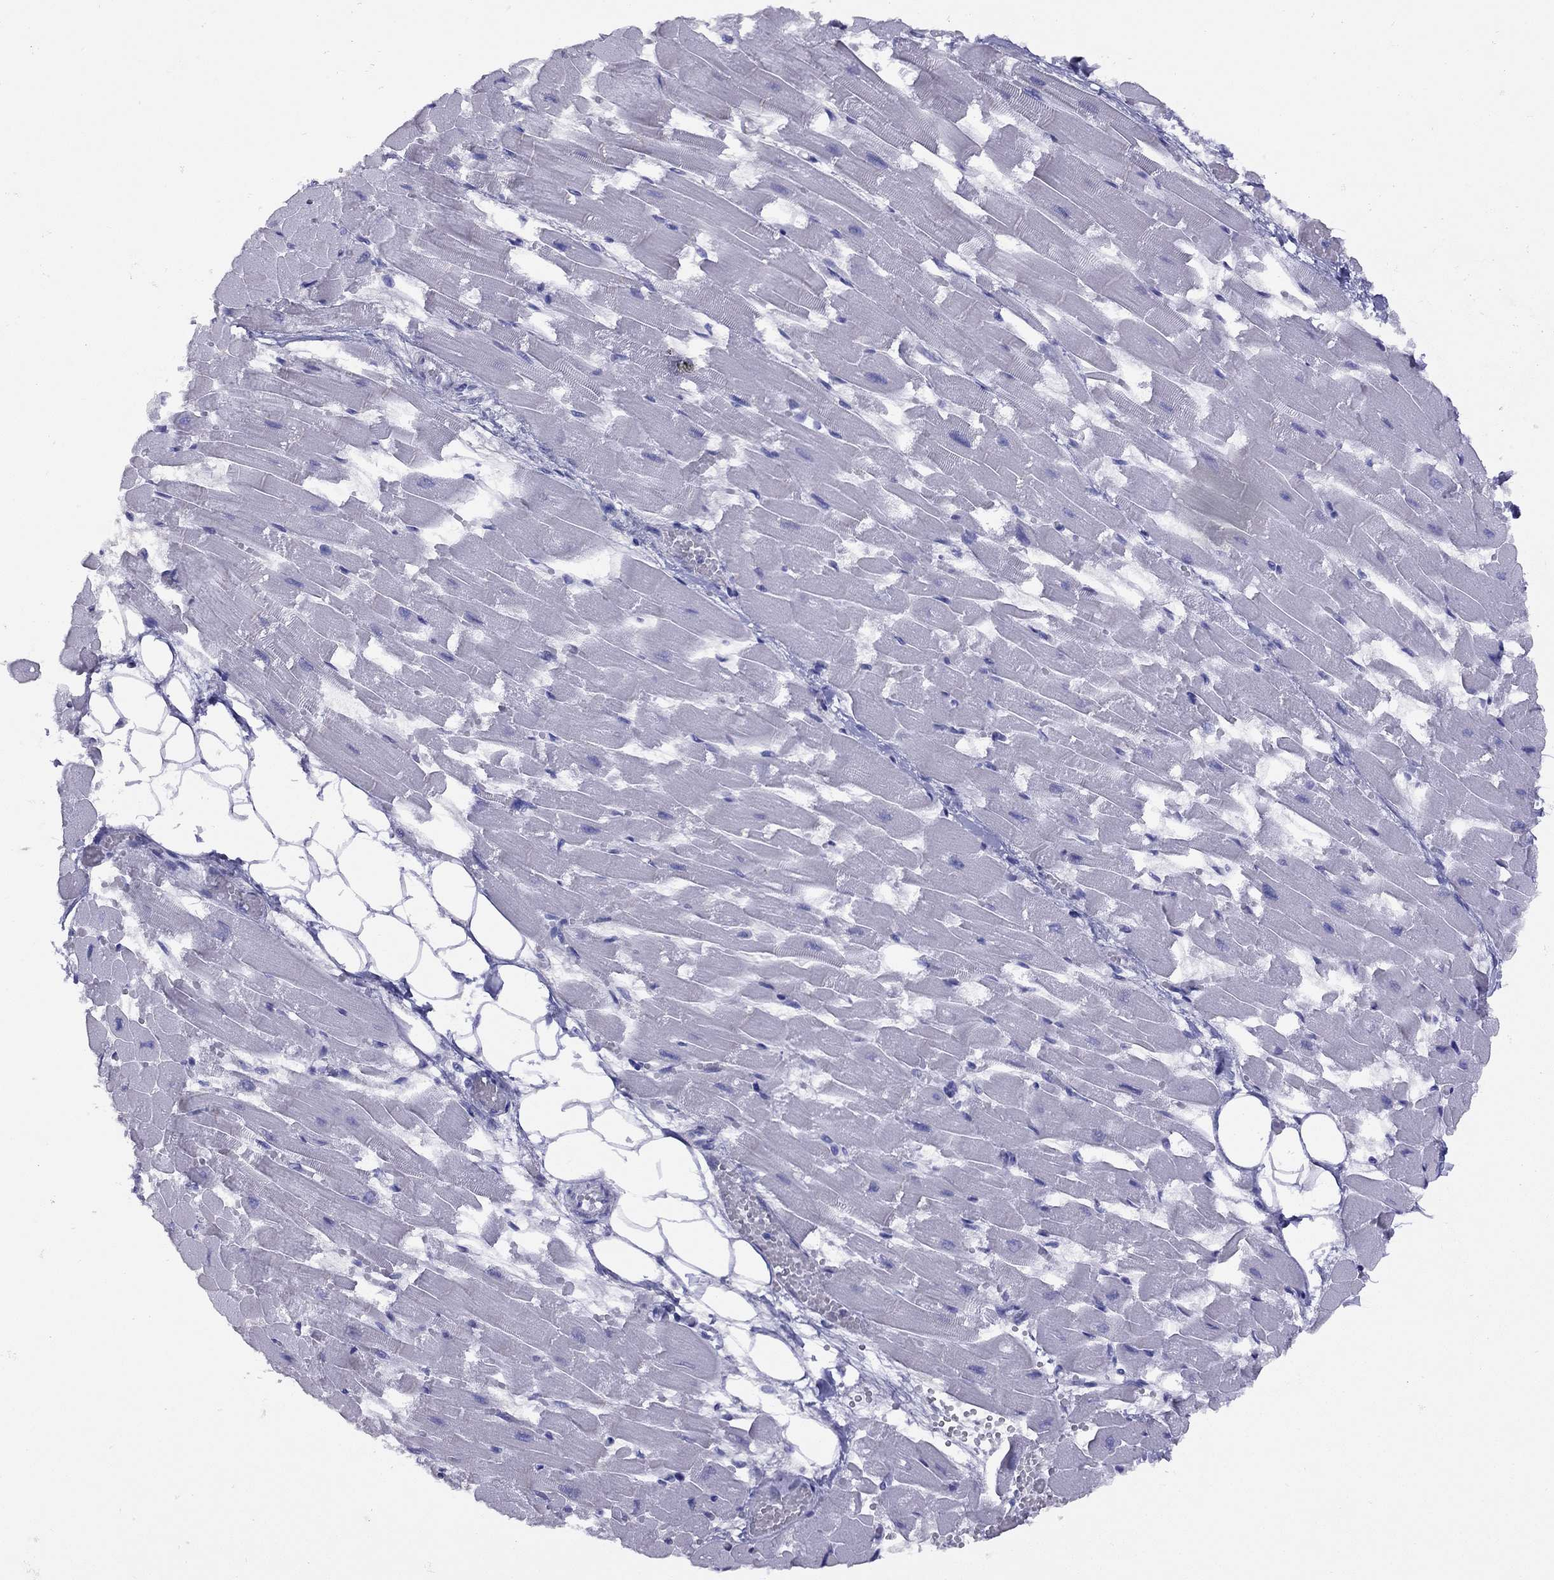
{"staining": {"intensity": "negative", "quantity": "none", "location": "none"}, "tissue": "heart muscle", "cell_type": "Cardiomyocytes", "image_type": "normal", "snomed": [{"axis": "morphology", "description": "Normal tissue, NOS"}, {"axis": "topography", "description": "Heart"}], "caption": "IHC micrograph of unremarkable heart muscle: heart muscle stained with DAB (3,3'-diaminobenzidine) exhibits no significant protein positivity in cardiomyocytes.", "gene": "GRIA2", "patient": {"sex": "female", "age": 52}}